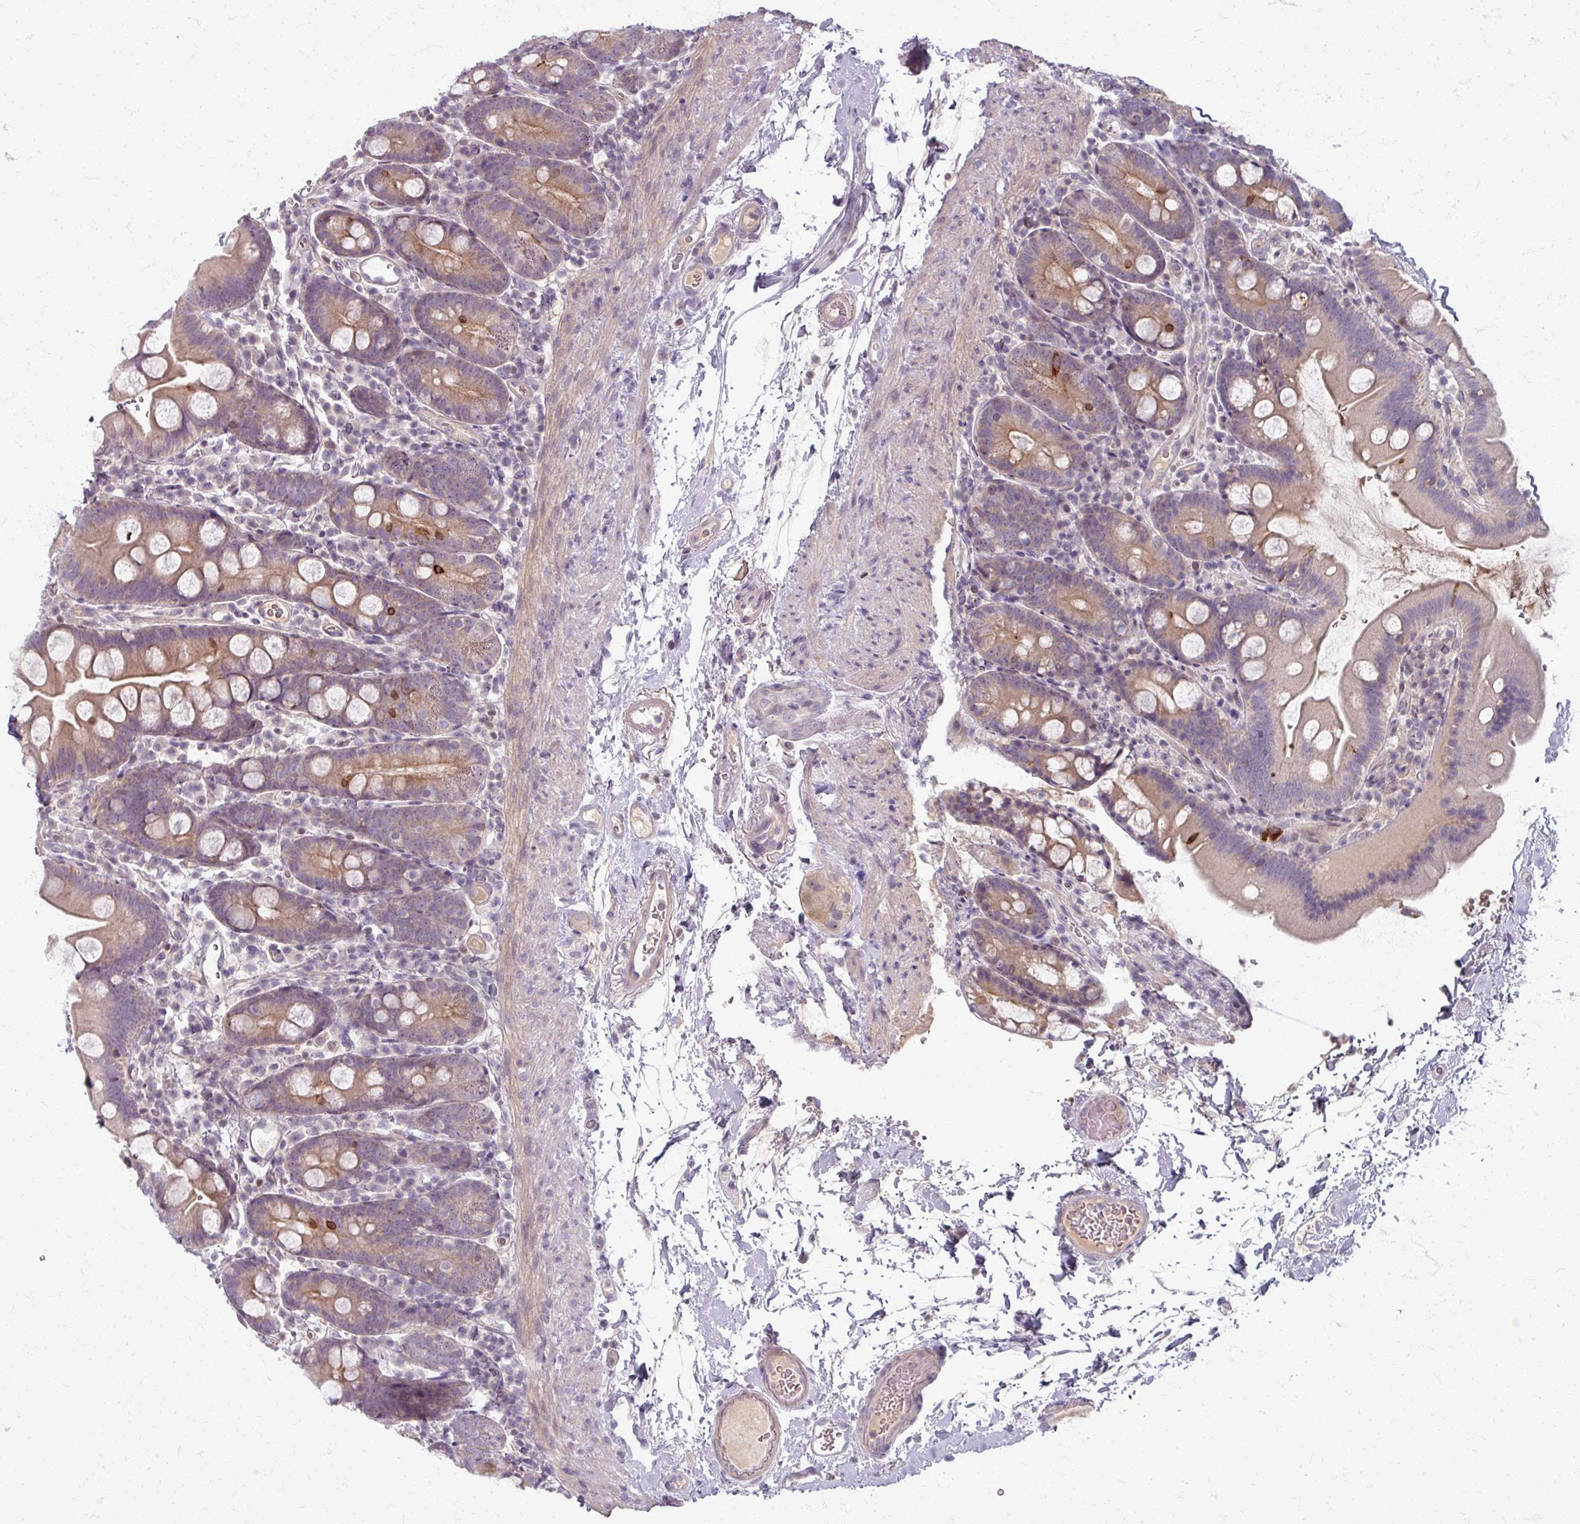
{"staining": {"intensity": "moderate", "quantity": "25%-75%", "location": "cytoplasmic/membranous"}, "tissue": "small intestine", "cell_type": "Glandular cells", "image_type": "normal", "snomed": [{"axis": "morphology", "description": "Normal tissue, NOS"}, {"axis": "topography", "description": "Small intestine"}], "caption": "This histopathology image demonstrates benign small intestine stained with immunohistochemistry (IHC) to label a protein in brown. The cytoplasmic/membranous of glandular cells show moderate positivity for the protein. Nuclei are counter-stained blue.", "gene": "TTLL7", "patient": {"sex": "female", "age": 68}}